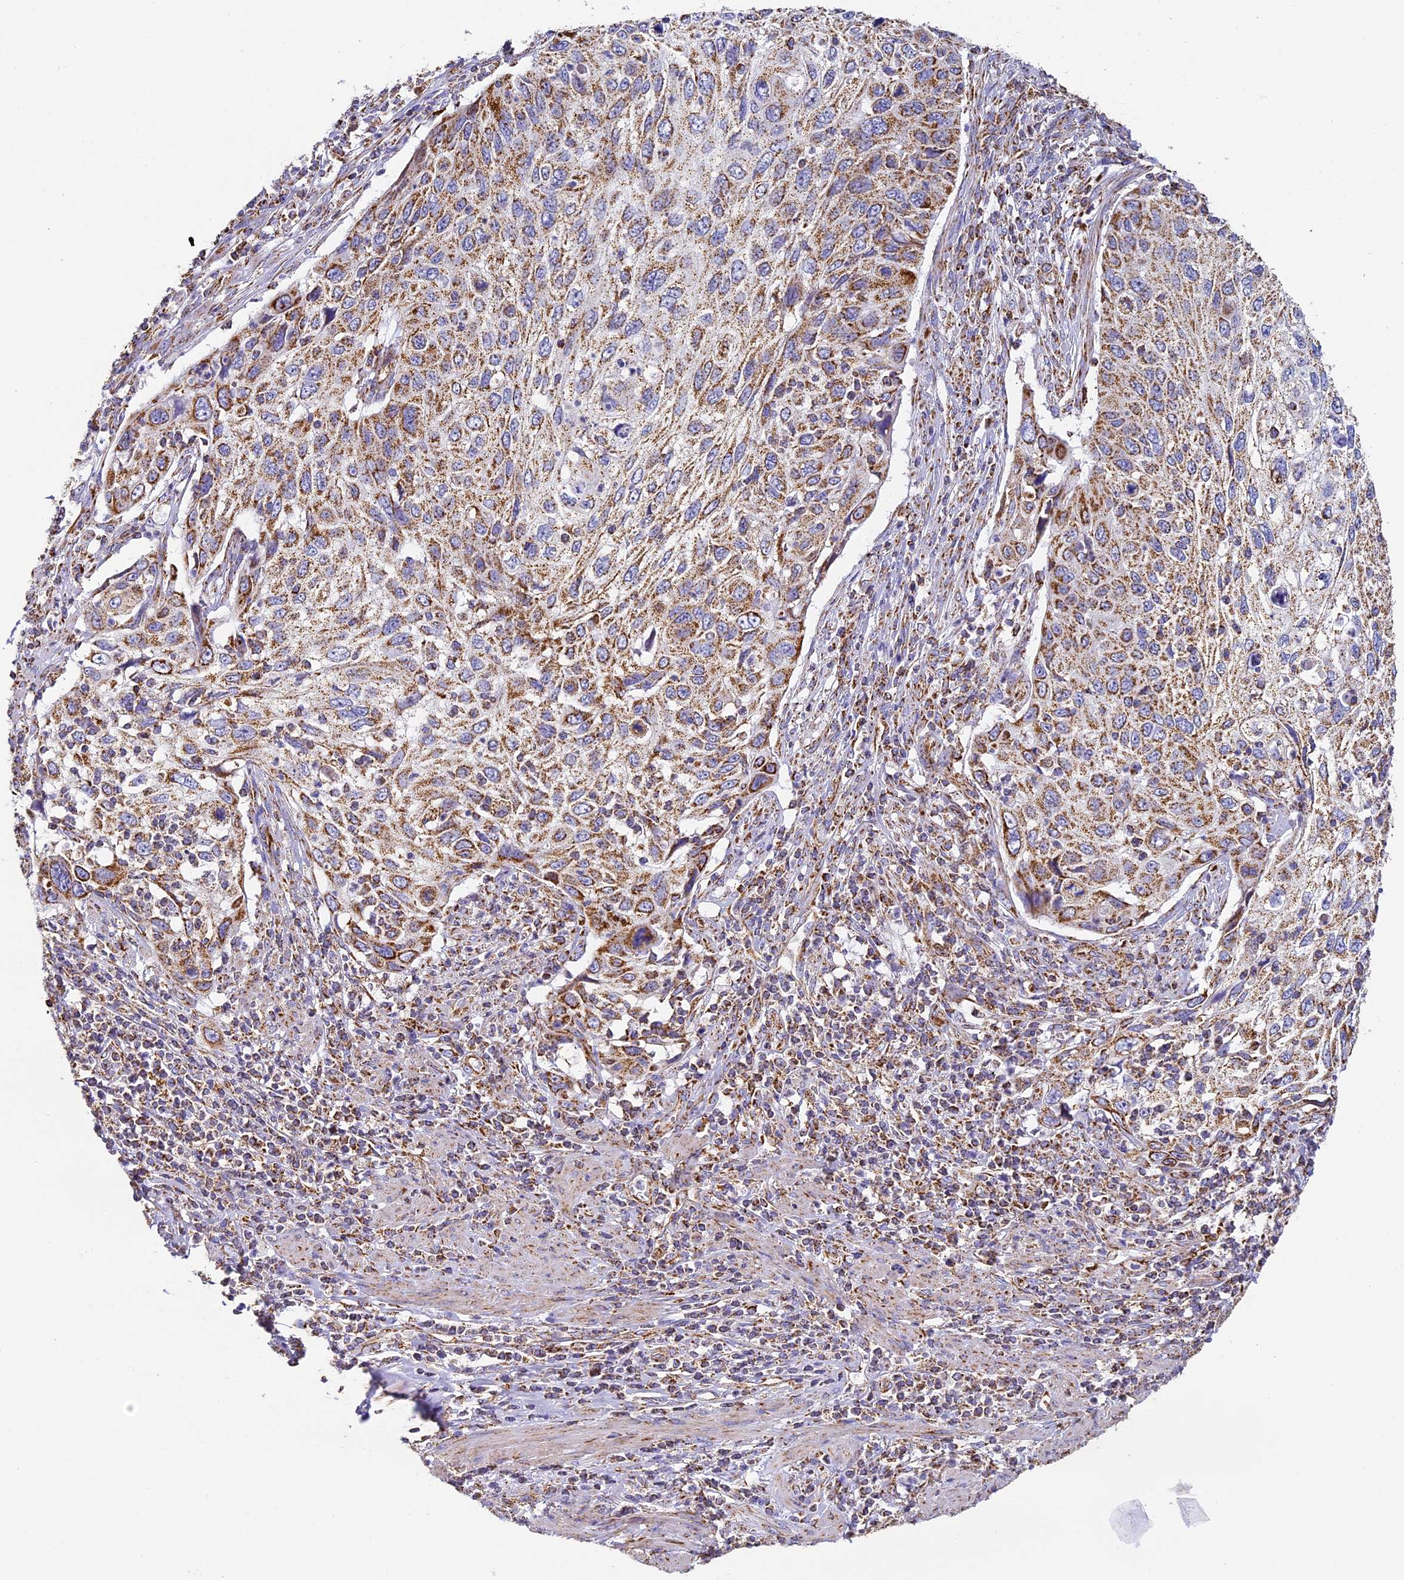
{"staining": {"intensity": "moderate", "quantity": ">75%", "location": "cytoplasmic/membranous"}, "tissue": "cervical cancer", "cell_type": "Tumor cells", "image_type": "cancer", "snomed": [{"axis": "morphology", "description": "Squamous cell carcinoma, NOS"}, {"axis": "topography", "description": "Cervix"}], "caption": "Protein staining displays moderate cytoplasmic/membranous positivity in approximately >75% of tumor cells in cervical squamous cell carcinoma.", "gene": "STK17A", "patient": {"sex": "female", "age": 70}}